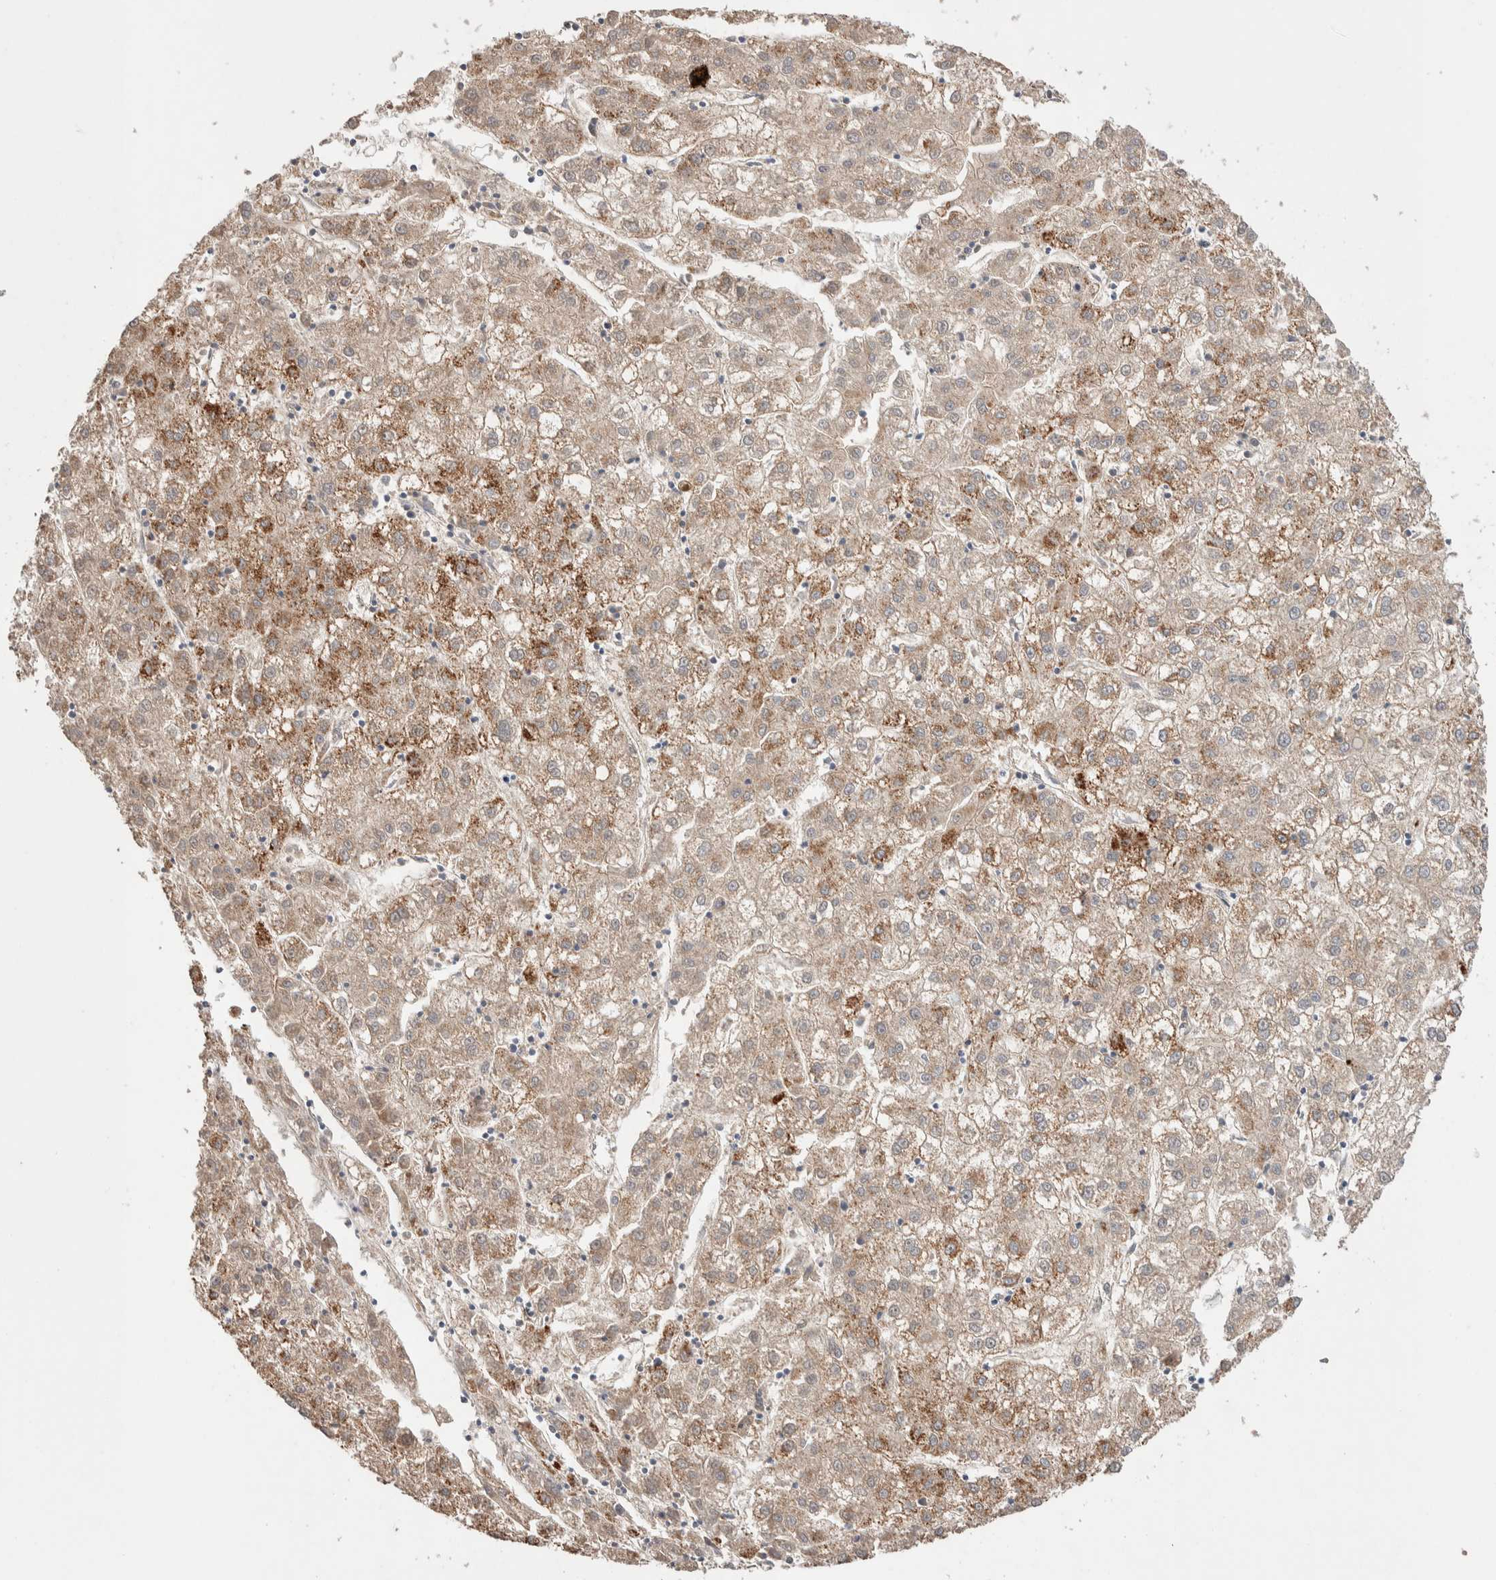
{"staining": {"intensity": "weak", "quantity": ">75%", "location": "cytoplasmic/membranous"}, "tissue": "liver cancer", "cell_type": "Tumor cells", "image_type": "cancer", "snomed": [{"axis": "morphology", "description": "Carcinoma, Hepatocellular, NOS"}, {"axis": "topography", "description": "Liver"}], "caption": "Liver cancer (hepatocellular carcinoma) tissue shows weak cytoplasmic/membranous expression in approximately >75% of tumor cells, visualized by immunohistochemistry. (Stains: DAB (3,3'-diaminobenzidine) in brown, nuclei in blue, Microscopy: brightfield microscopy at high magnification).", "gene": "WDR91", "patient": {"sex": "male", "age": 72}}